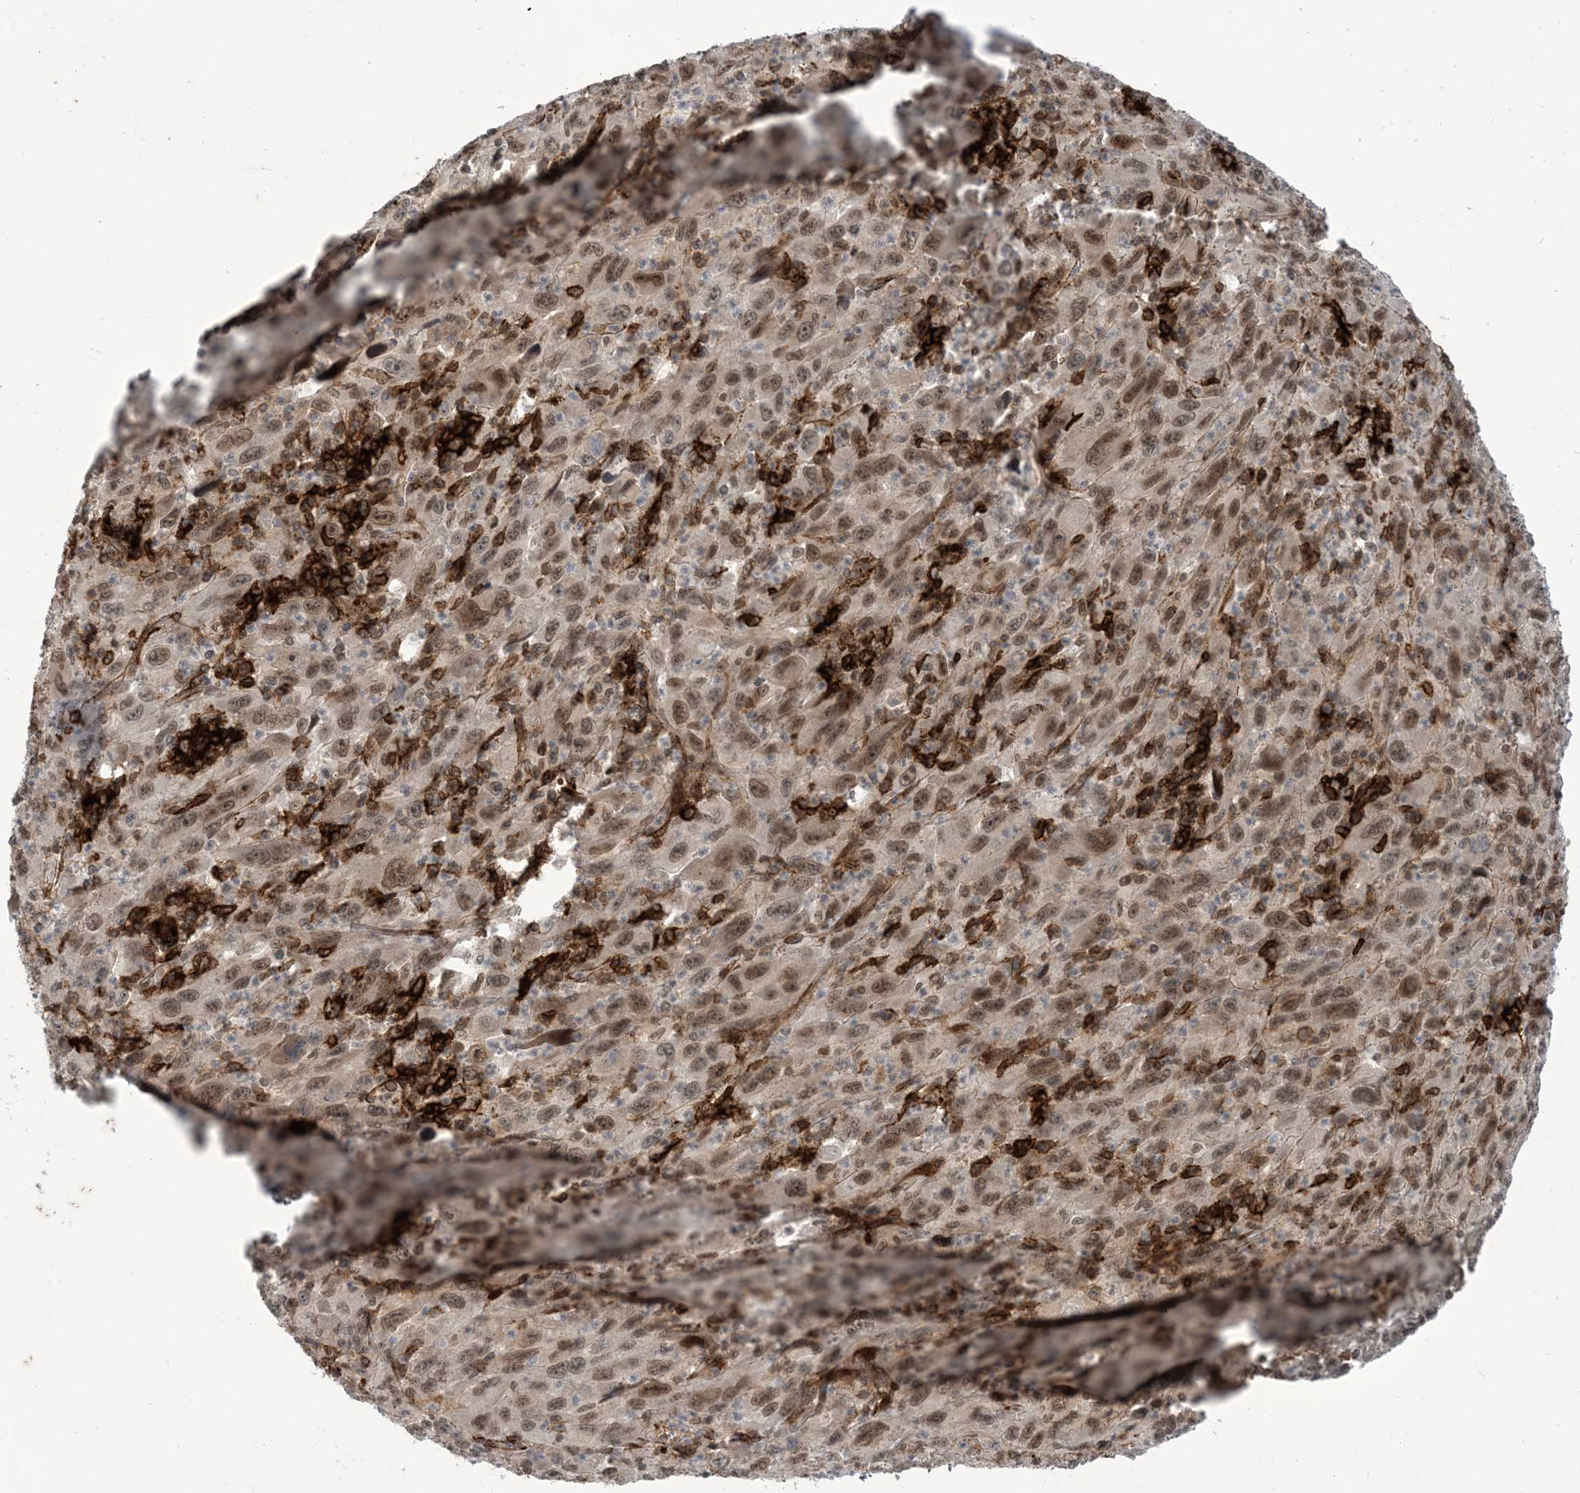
{"staining": {"intensity": "moderate", "quantity": ">75%", "location": "nuclear"}, "tissue": "melanoma", "cell_type": "Tumor cells", "image_type": "cancer", "snomed": [{"axis": "morphology", "description": "Malignant melanoma, Metastatic site"}, {"axis": "topography", "description": "Skin"}], "caption": "Melanoma stained with IHC reveals moderate nuclear staining in approximately >75% of tumor cells. The protein is shown in brown color, while the nuclei are stained blue.", "gene": "LAGE3", "patient": {"sex": "female", "age": 56}}